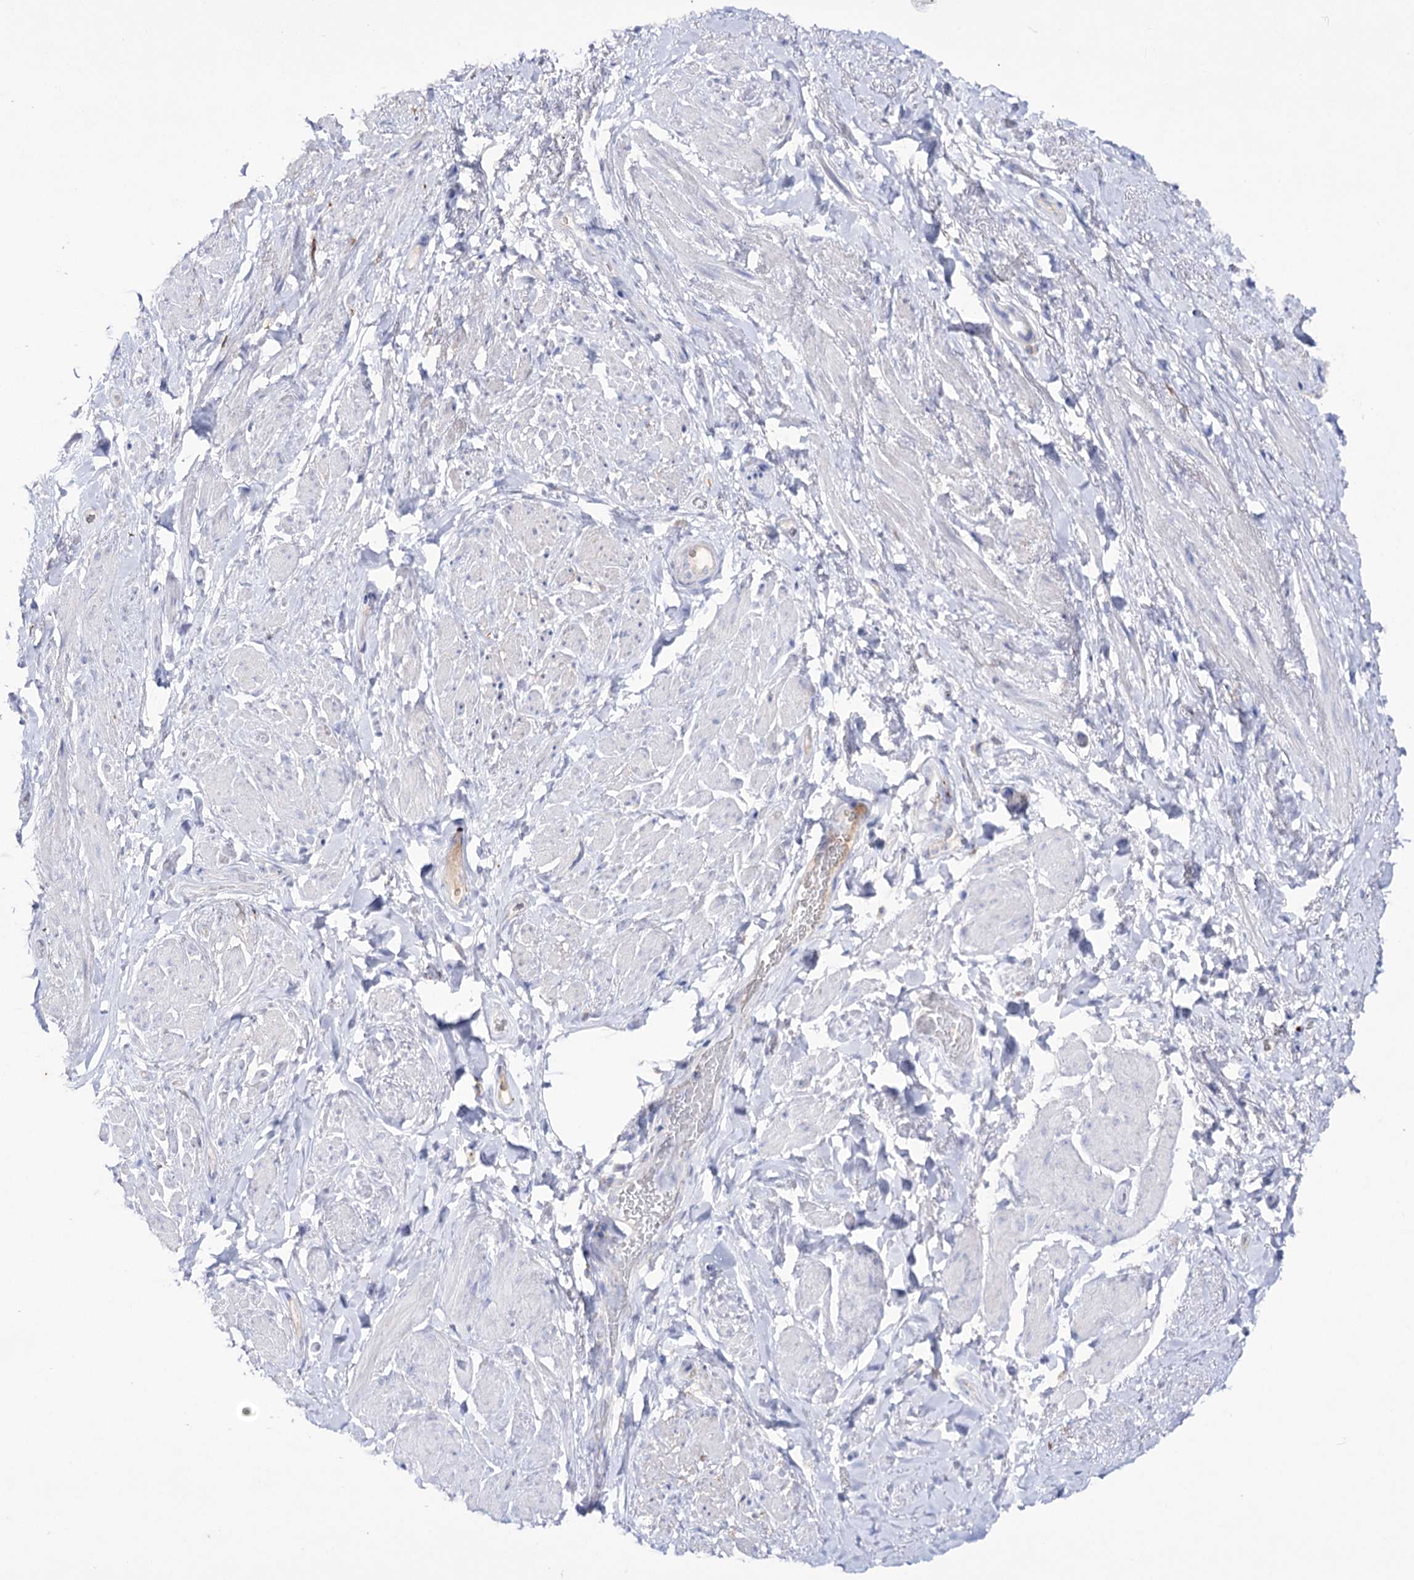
{"staining": {"intensity": "negative", "quantity": "none", "location": "none"}, "tissue": "smooth muscle", "cell_type": "Smooth muscle cells", "image_type": "normal", "snomed": [{"axis": "morphology", "description": "Normal tissue, NOS"}, {"axis": "topography", "description": "Smooth muscle"}, {"axis": "topography", "description": "Peripheral nerve tissue"}], "caption": "DAB immunohistochemical staining of normal human smooth muscle exhibits no significant expression in smooth muscle cells. Brightfield microscopy of IHC stained with DAB (brown) and hematoxylin (blue), captured at high magnification.", "gene": "NAGLU", "patient": {"sex": "male", "age": 69}}